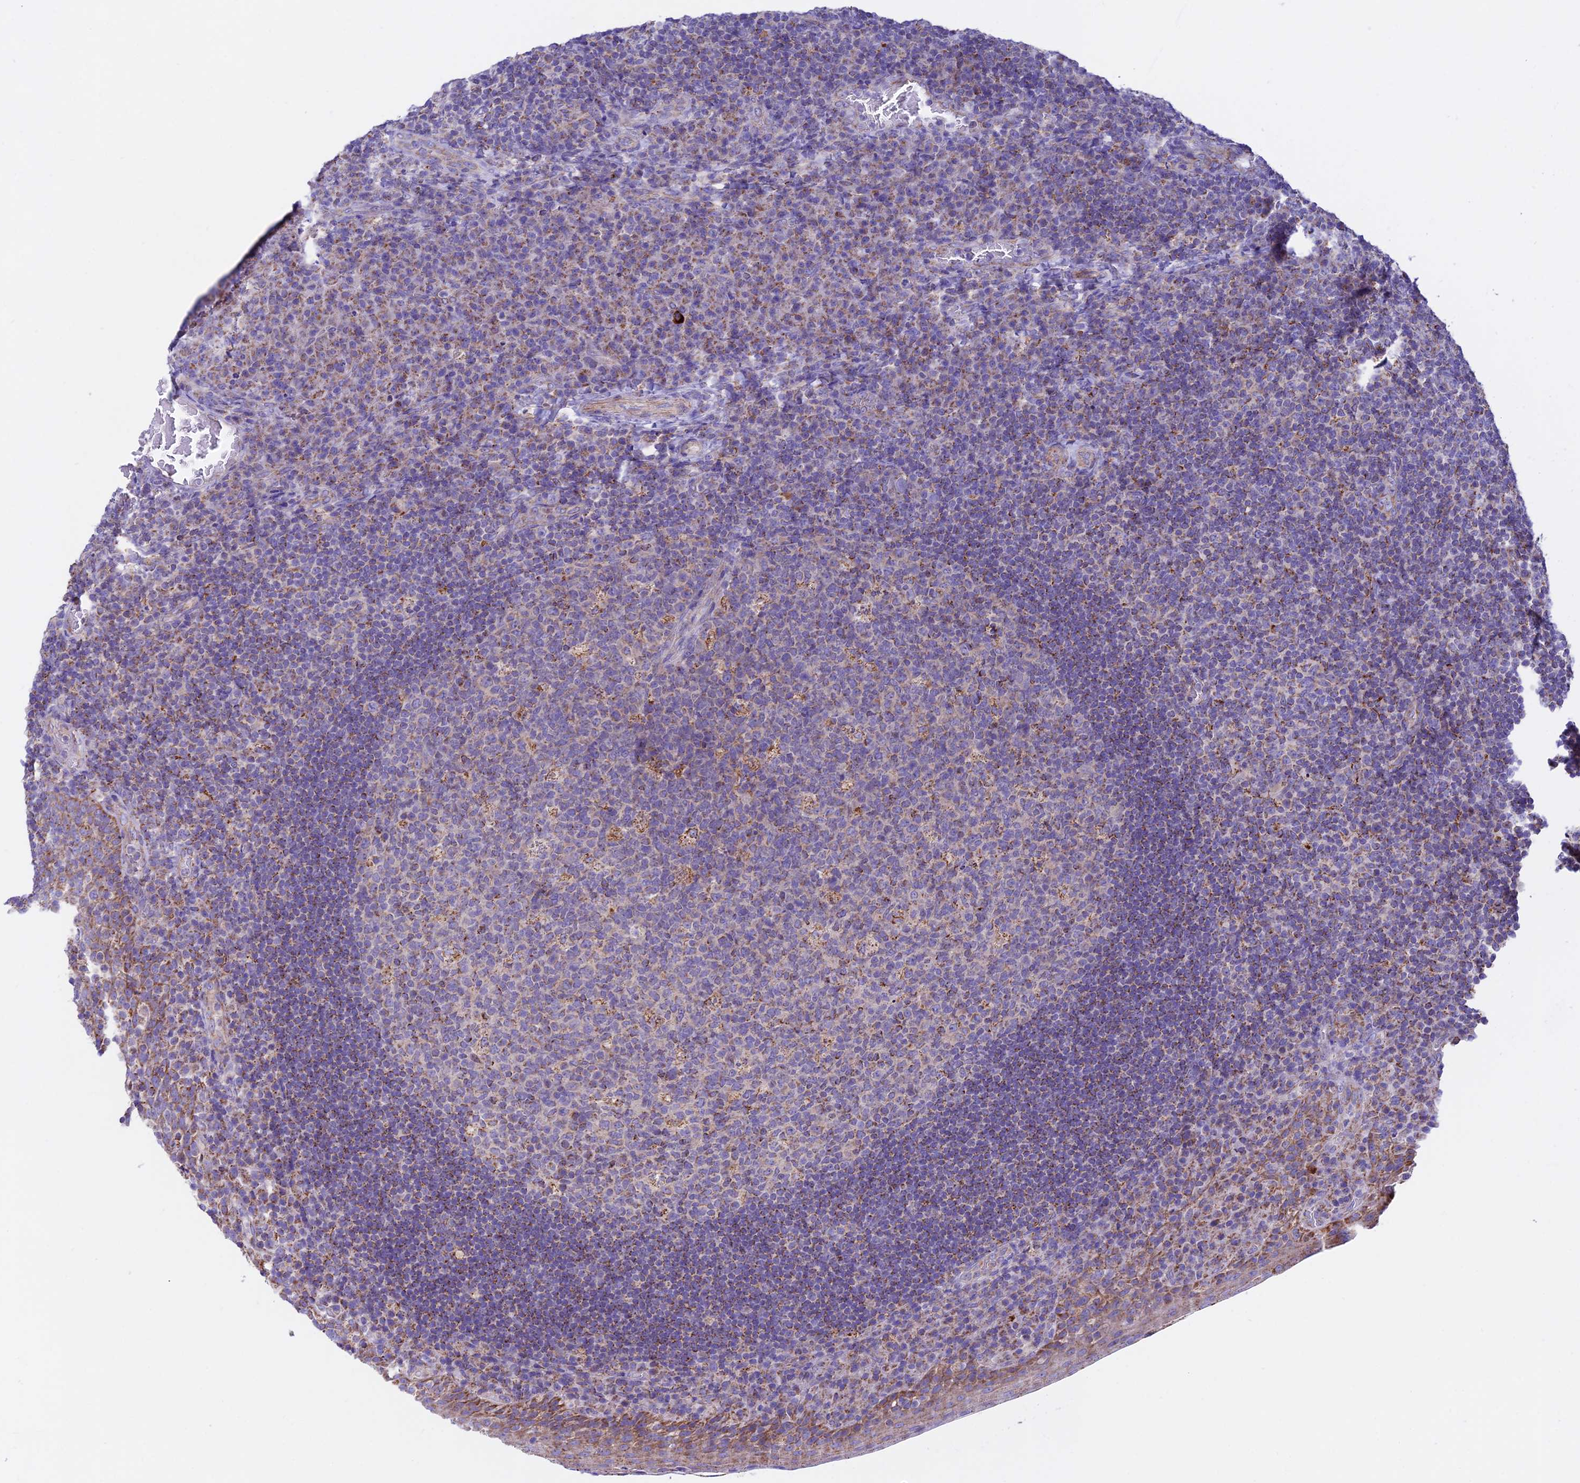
{"staining": {"intensity": "strong", "quantity": "<25%", "location": "cytoplasmic/membranous"}, "tissue": "tonsil", "cell_type": "Germinal center cells", "image_type": "normal", "snomed": [{"axis": "morphology", "description": "Normal tissue, NOS"}, {"axis": "topography", "description": "Tonsil"}], "caption": "Immunohistochemical staining of normal tonsil demonstrates <25% levels of strong cytoplasmic/membranous protein expression in about <25% of germinal center cells. Using DAB (brown) and hematoxylin (blue) stains, captured at high magnification using brightfield microscopy.", "gene": "HSDL2", "patient": {"sex": "male", "age": 17}}